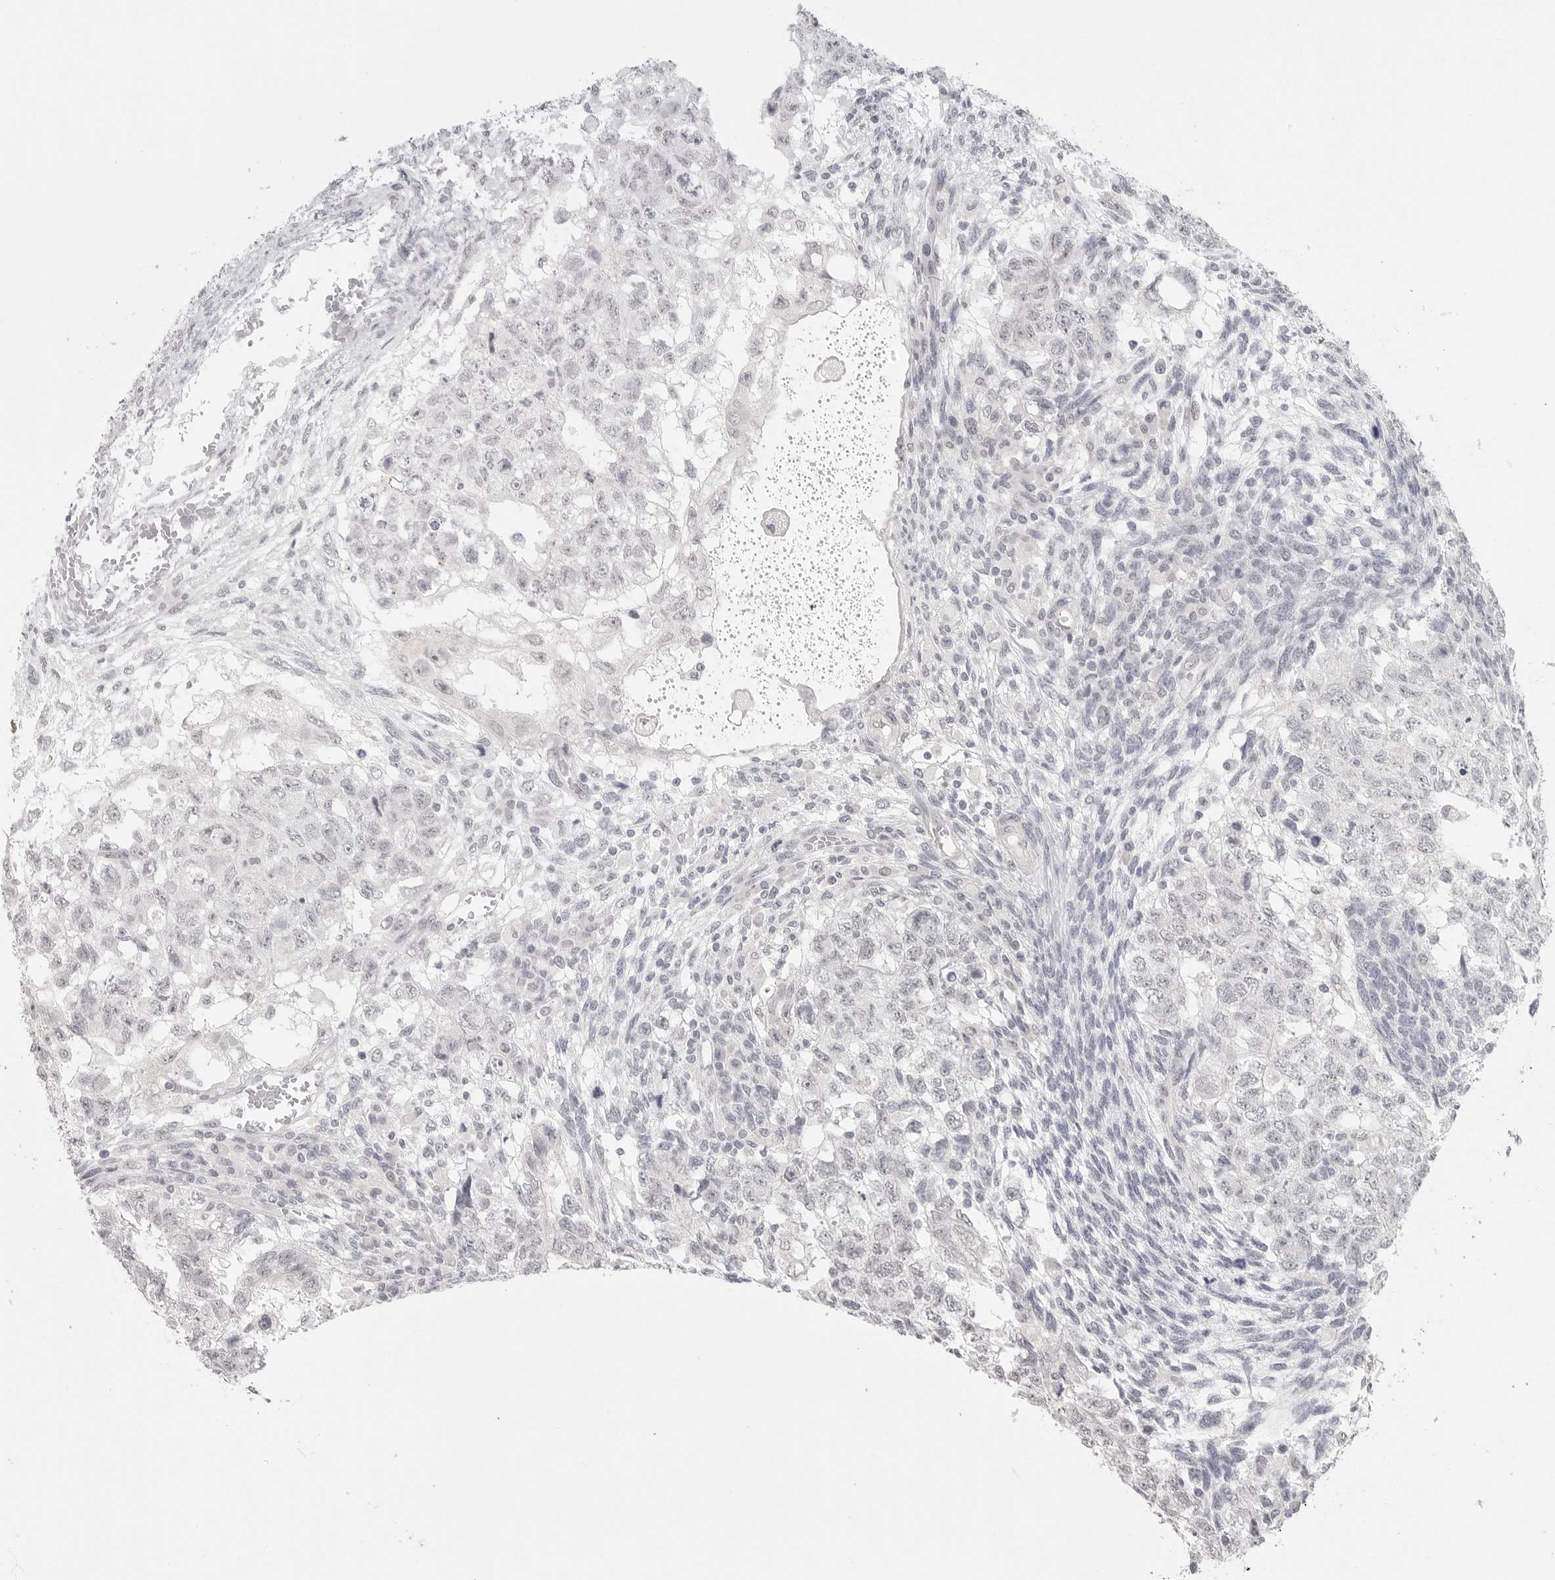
{"staining": {"intensity": "negative", "quantity": "none", "location": "none"}, "tissue": "testis cancer", "cell_type": "Tumor cells", "image_type": "cancer", "snomed": [{"axis": "morphology", "description": "Normal tissue, NOS"}, {"axis": "morphology", "description": "Carcinoma, Embryonal, NOS"}, {"axis": "topography", "description": "Testis"}], "caption": "The immunohistochemistry image has no significant staining in tumor cells of testis embryonal carcinoma tissue. (DAB (3,3'-diaminobenzidine) IHC with hematoxylin counter stain).", "gene": "KLK11", "patient": {"sex": "male", "age": 36}}